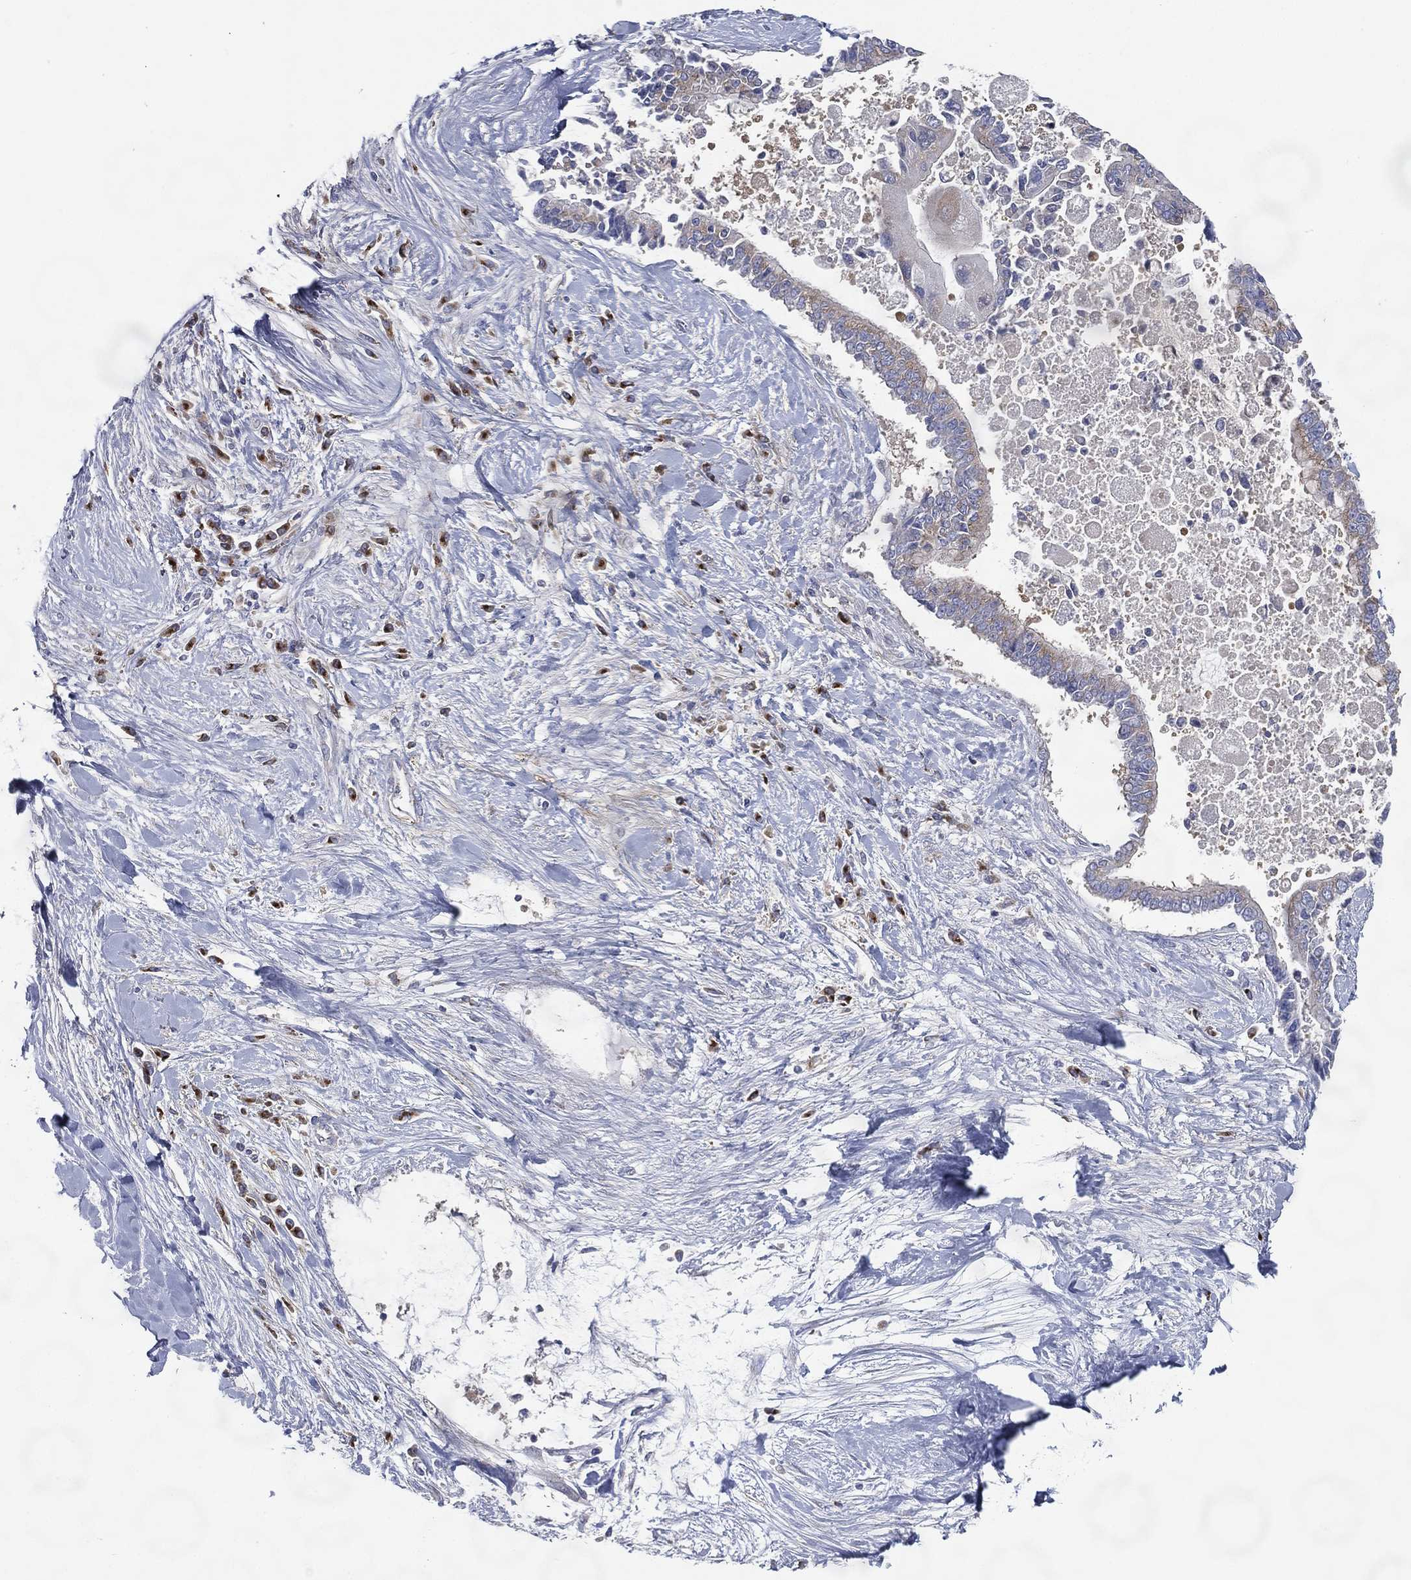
{"staining": {"intensity": "negative", "quantity": "none", "location": "none"}, "tissue": "liver cancer", "cell_type": "Tumor cells", "image_type": "cancer", "snomed": [{"axis": "morphology", "description": "Cholangiocarcinoma"}, {"axis": "topography", "description": "Liver"}], "caption": "DAB immunohistochemical staining of human liver cholangiocarcinoma reveals no significant expression in tumor cells.", "gene": "ATP8A2", "patient": {"sex": "male", "age": 50}}